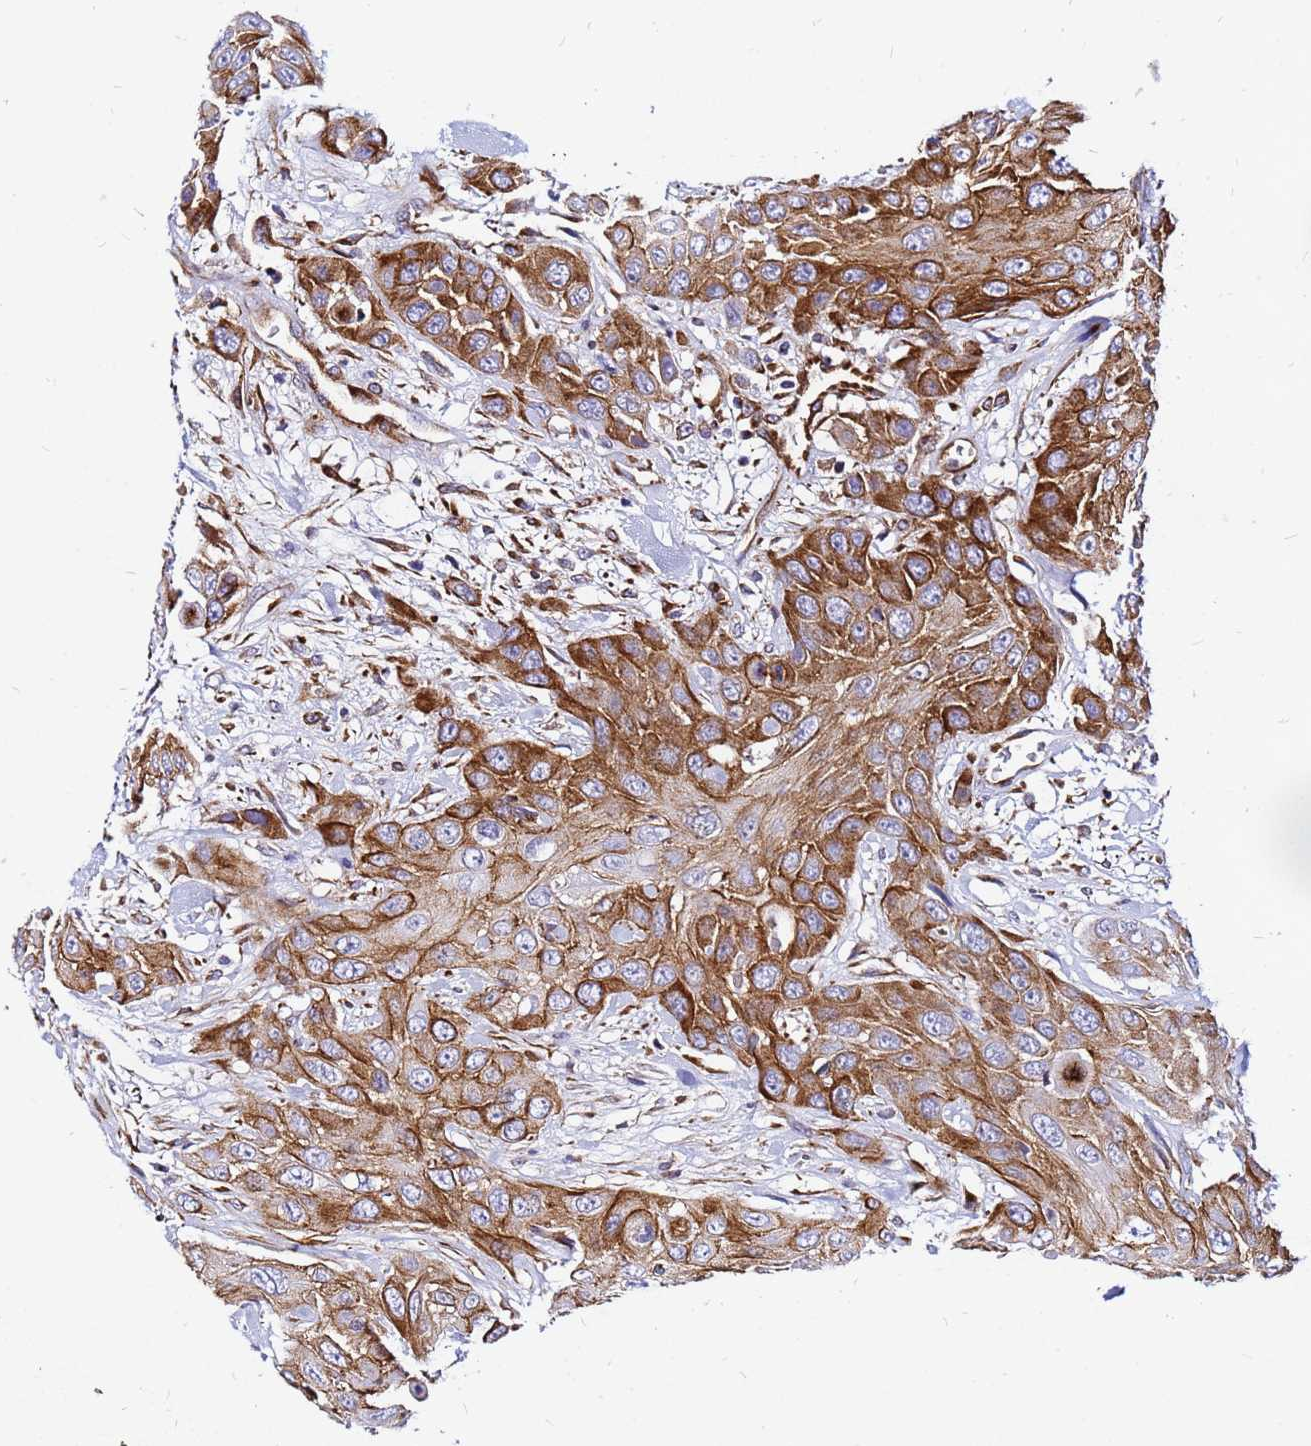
{"staining": {"intensity": "moderate", "quantity": ">75%", "location": "cytoplasmic/membranous"}, "tissue": "head and neck cancer", "cell_type": "Tumor cells", "image_type": "cancer", "snomed": [{"axis": "morphology", "description": "Squamous cell carcinoma, NOS"}, {"axis": "topography", "description": "Head-Neck"}], "caption": "Protein expression by immunohistochemistry (IHC) demonstrates moderate cytoplasmic/membranous expression in approximately >75% of tumor cells in head and neck cancer (squamous cell carcinoma).", "gene": "TUBA8", "patient": {"sex": "male", "age": 81}}